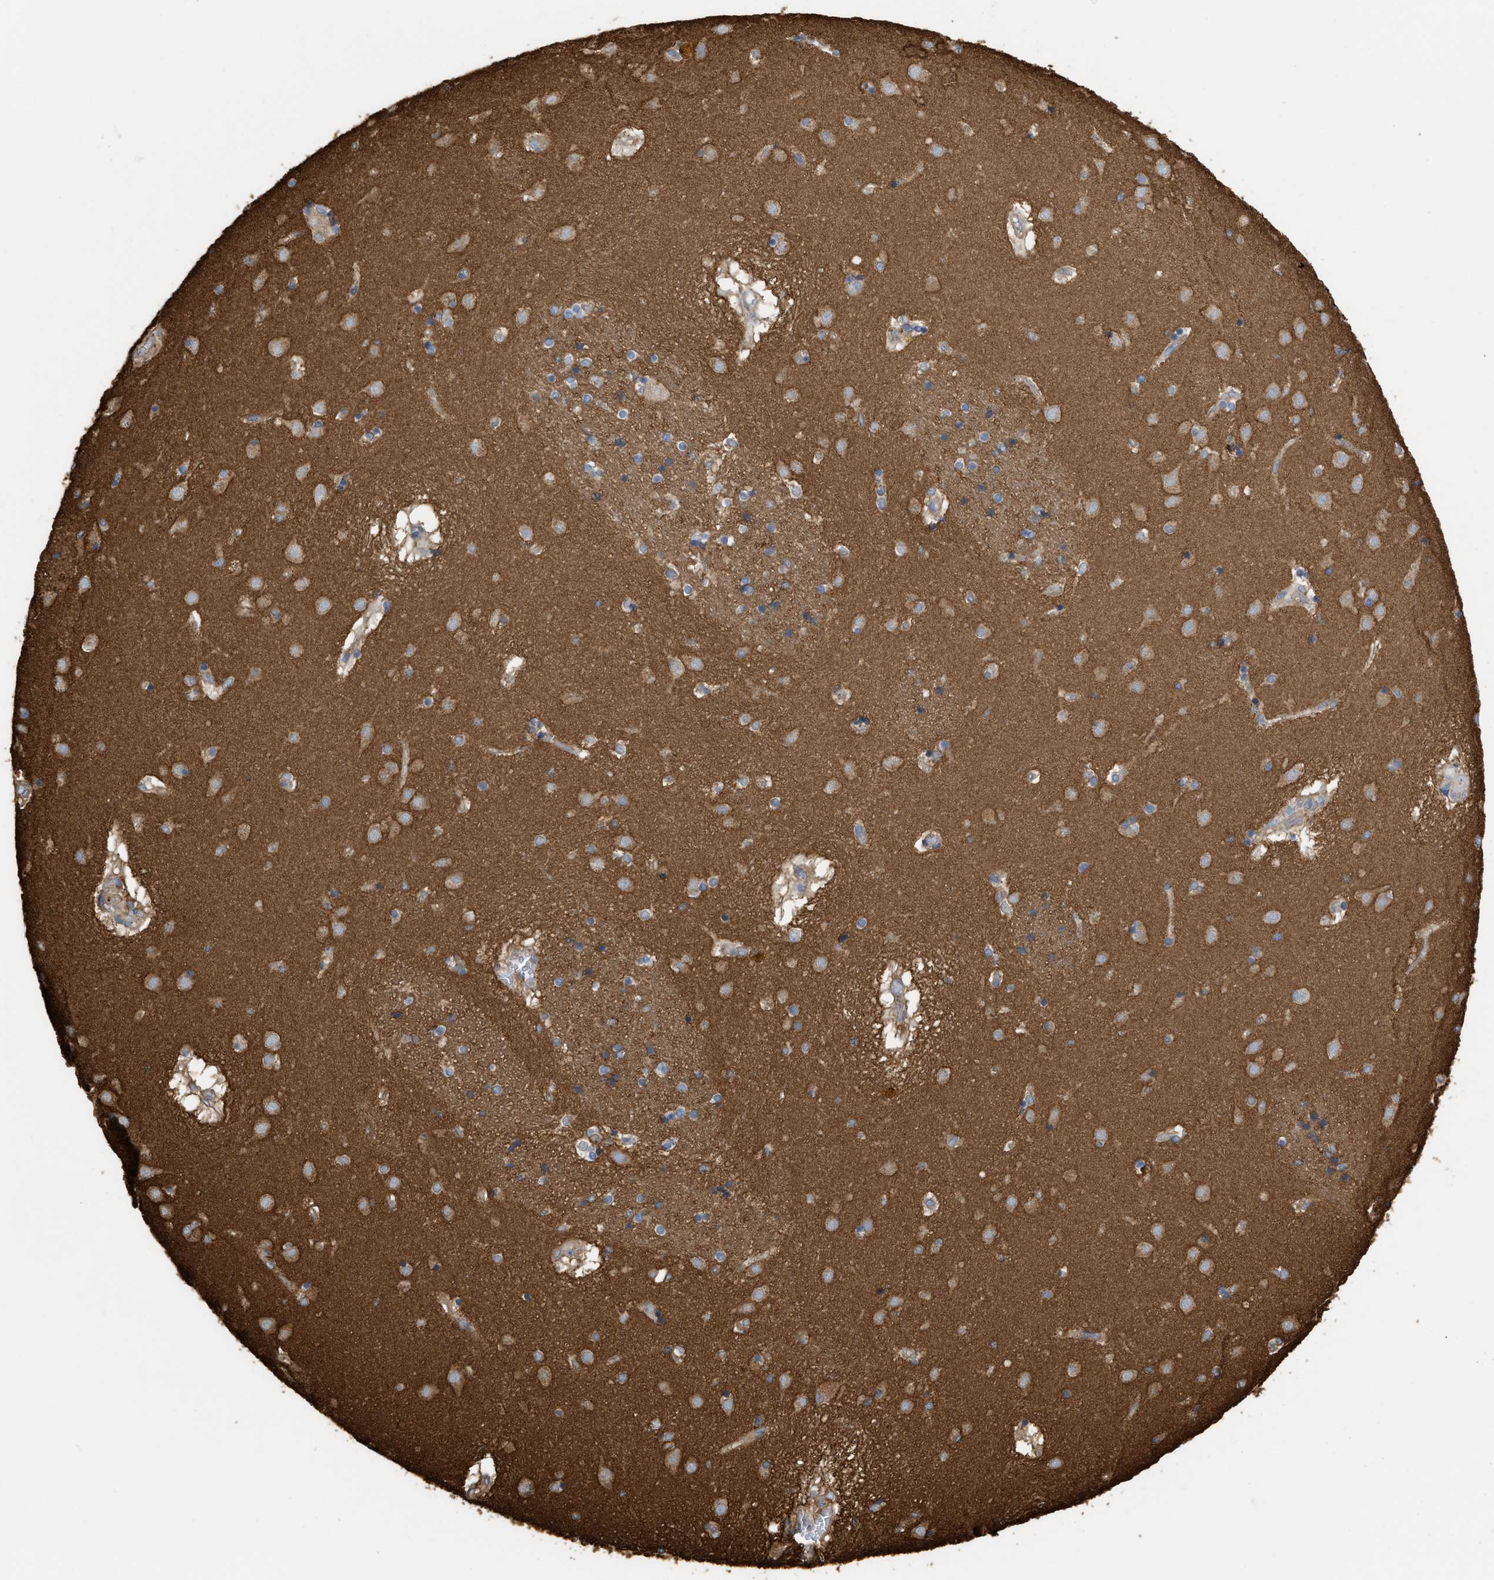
{"staining": {"intensity": "moderate", "quantity": "25%-75%", "location": "cytoplasmic/membranous"}, "tissue": "caudate", "cell_type": "Glial cells", "image_type": "normal", "snomed": [{"axis": "morphology", "description": "Normal tissue, NOS"}, {"axis": "topography", "description": "Lateral ventricle wall"}], "caption": "Caudate stained with DAB immunohistochemistry shows medium levels of moderate cytoplasmic/membranous positivity in approximately 25%-75% of glial cells. (Stains: DAB (3,3'-diaminobenzidine) in brown, nuclei in blue, Microscopy: brightfield microscopy at high magnification).", "gene": "GNB4", "patient": {"sex": "male", "age": 70}}